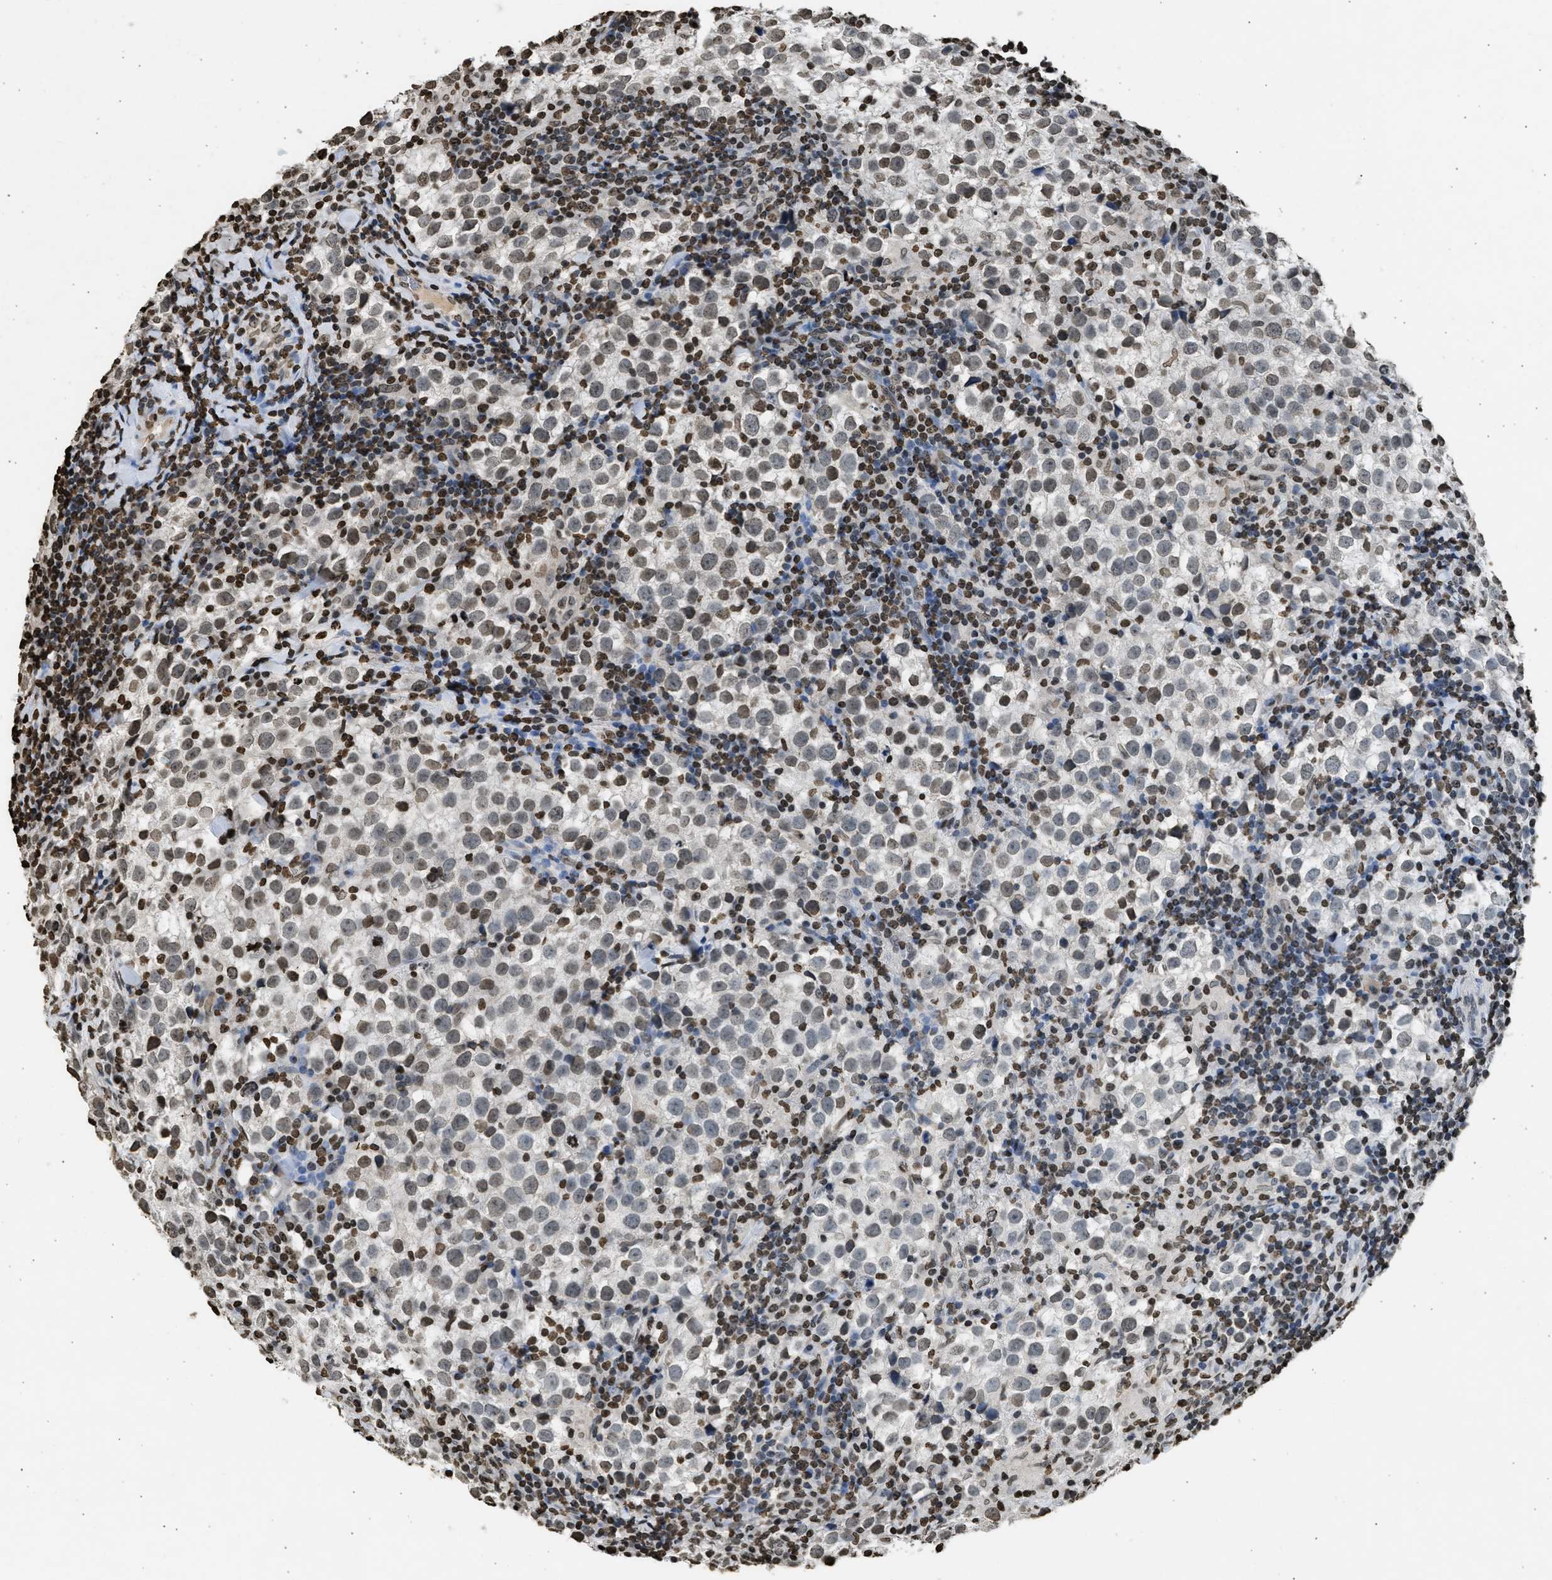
{"staining": {"intensity": "weak", "quantity": ">75%", "location": "nuclear"}, "tissue": "testis cancer", "cell_type": "Tumor cells", "image_type": "cancer", "snomed": [{"axis": "morphology", "description": "Seminoma, NOS"}, {"axis": "morphology", "description": "Carcinoma, Embryonal, NOS"}, {"axis": "topography", "description": "Testis"}], "caption": "This histopathology image reveals immunohistochemistry (IHC) staining of testis cancer (seminoma), with low weak nuclear staining in approximately >75% of tumor cells.", "gene": "RRAGC", "patient": {"sex": "male", "age": 36}}